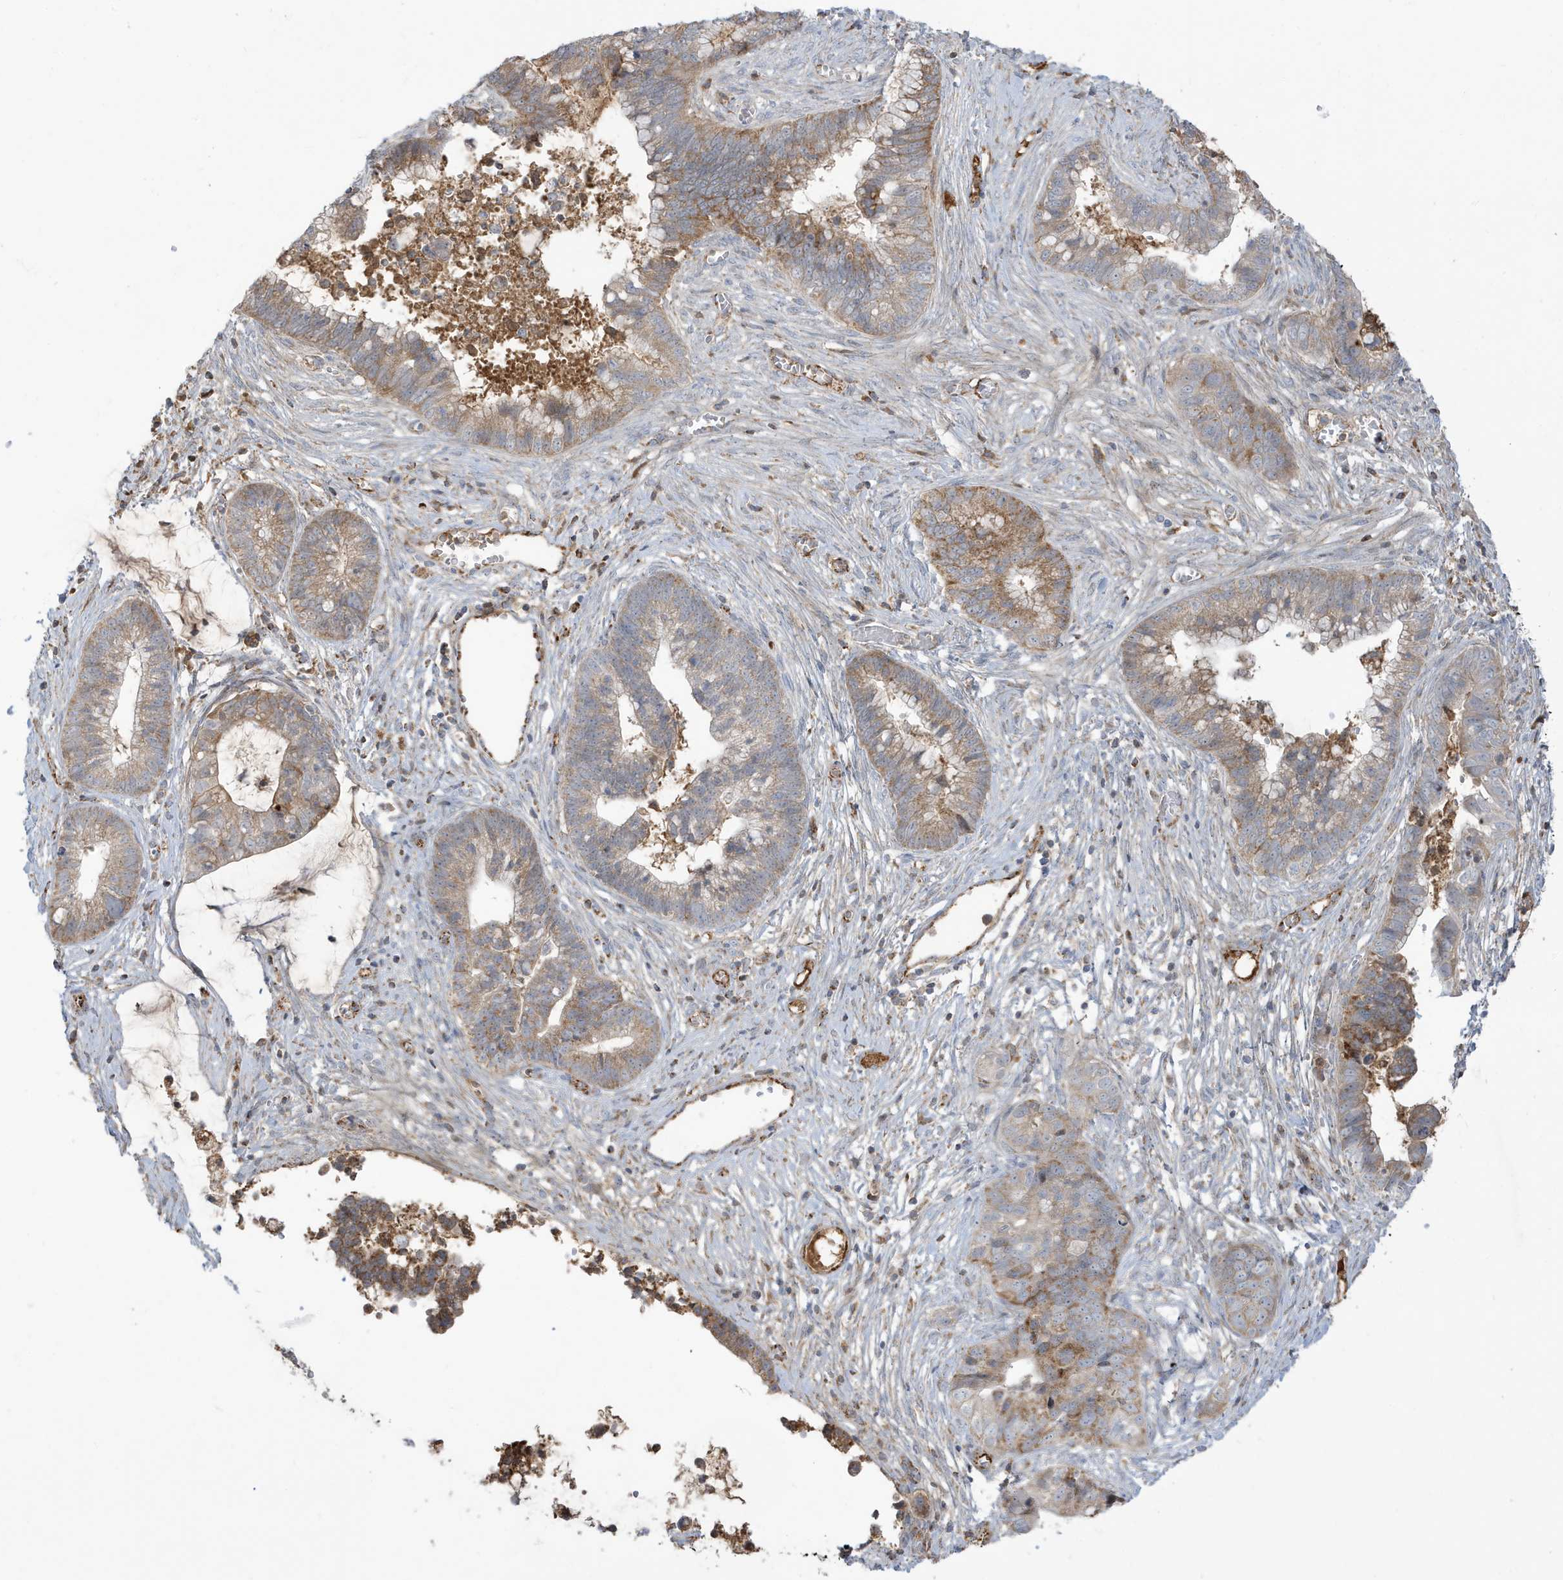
{"staining": {"intensity": "moderate", "quantity": "25%-75%", "location": "cytoplasmic/membranous"}, "tissue": "cervical cancer", "cell_type": "Tumor cells", "image_type": "cancer", "snomed": [{"axis": "morphology", "description": "Adenocarcinoma, NOS"}, {"axis": "topography", "description": "Cervix"}], "caption": "Moderate cytoplasmic/membranous protein positivity is present in approximately 25%-75% of tumor cells in cervical cancer (adenocarcinoma). (IHC, brightfield microscopy, high magnification).", "gene": "IFT57", "patient": {"sex": "female", "age": 44}}